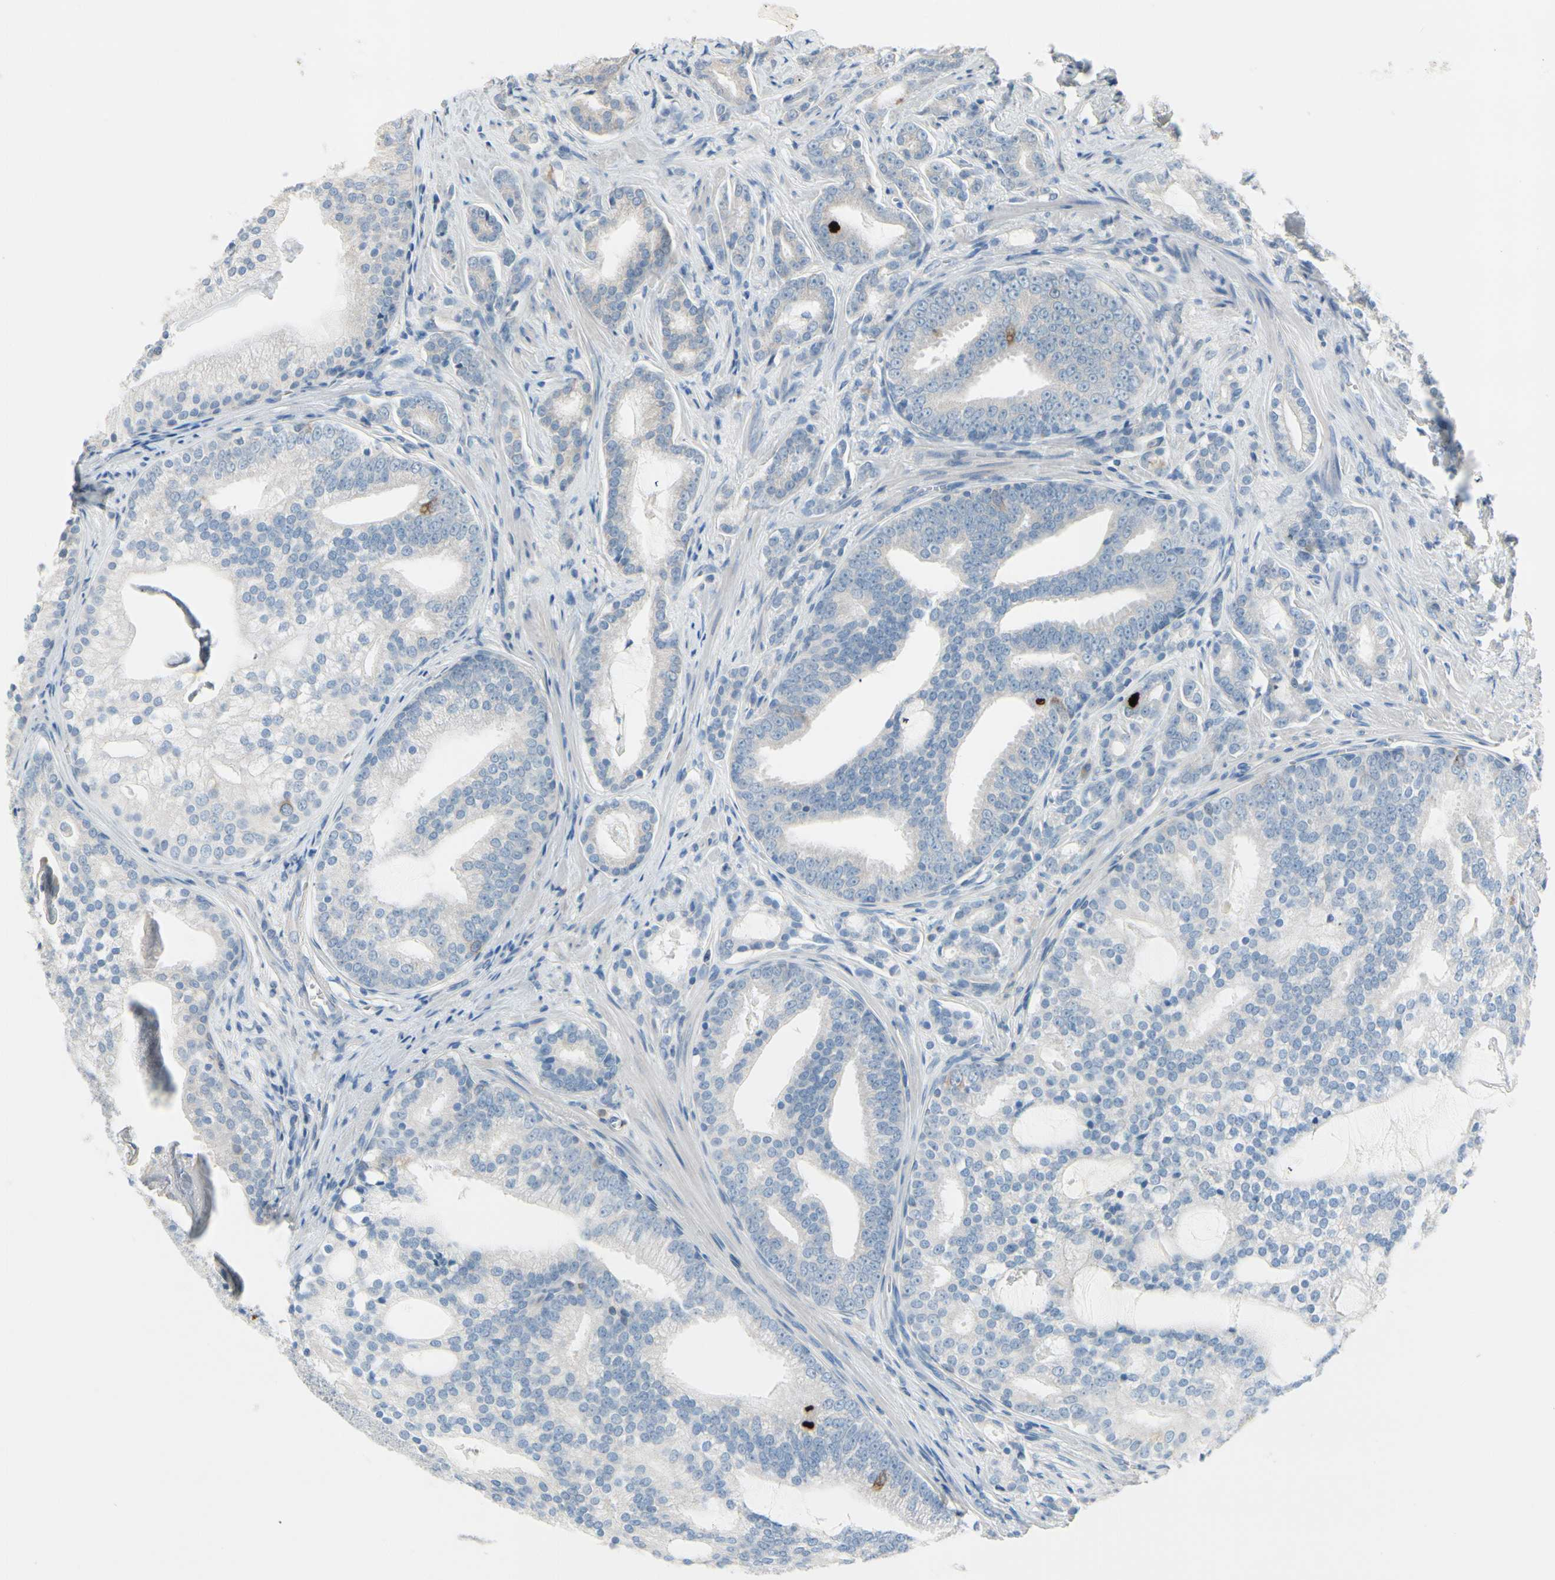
{"staining": {"intensity": "weak", "quantity": "<25%", "location": "cytoplasmic/membranous"}, "tissue": "prostate cancer", "cell_type": "Tumor cells", "image_type": "cancer", "snomed": [{"axis": "morphology", "description": "Adenocarcinoma, Low grade"}, {"axis": "topography", "description": "Prostate"}], "caption": "An immunohistochemistry micrograph of prostate cancer is shown. There is no staining in tumor cells of prostate cancer. (Immunohistochemistry, brightfield microscopy, high magnification).", "gene": "CKAP2", "patient": {"sex": "male", "age": 58}}